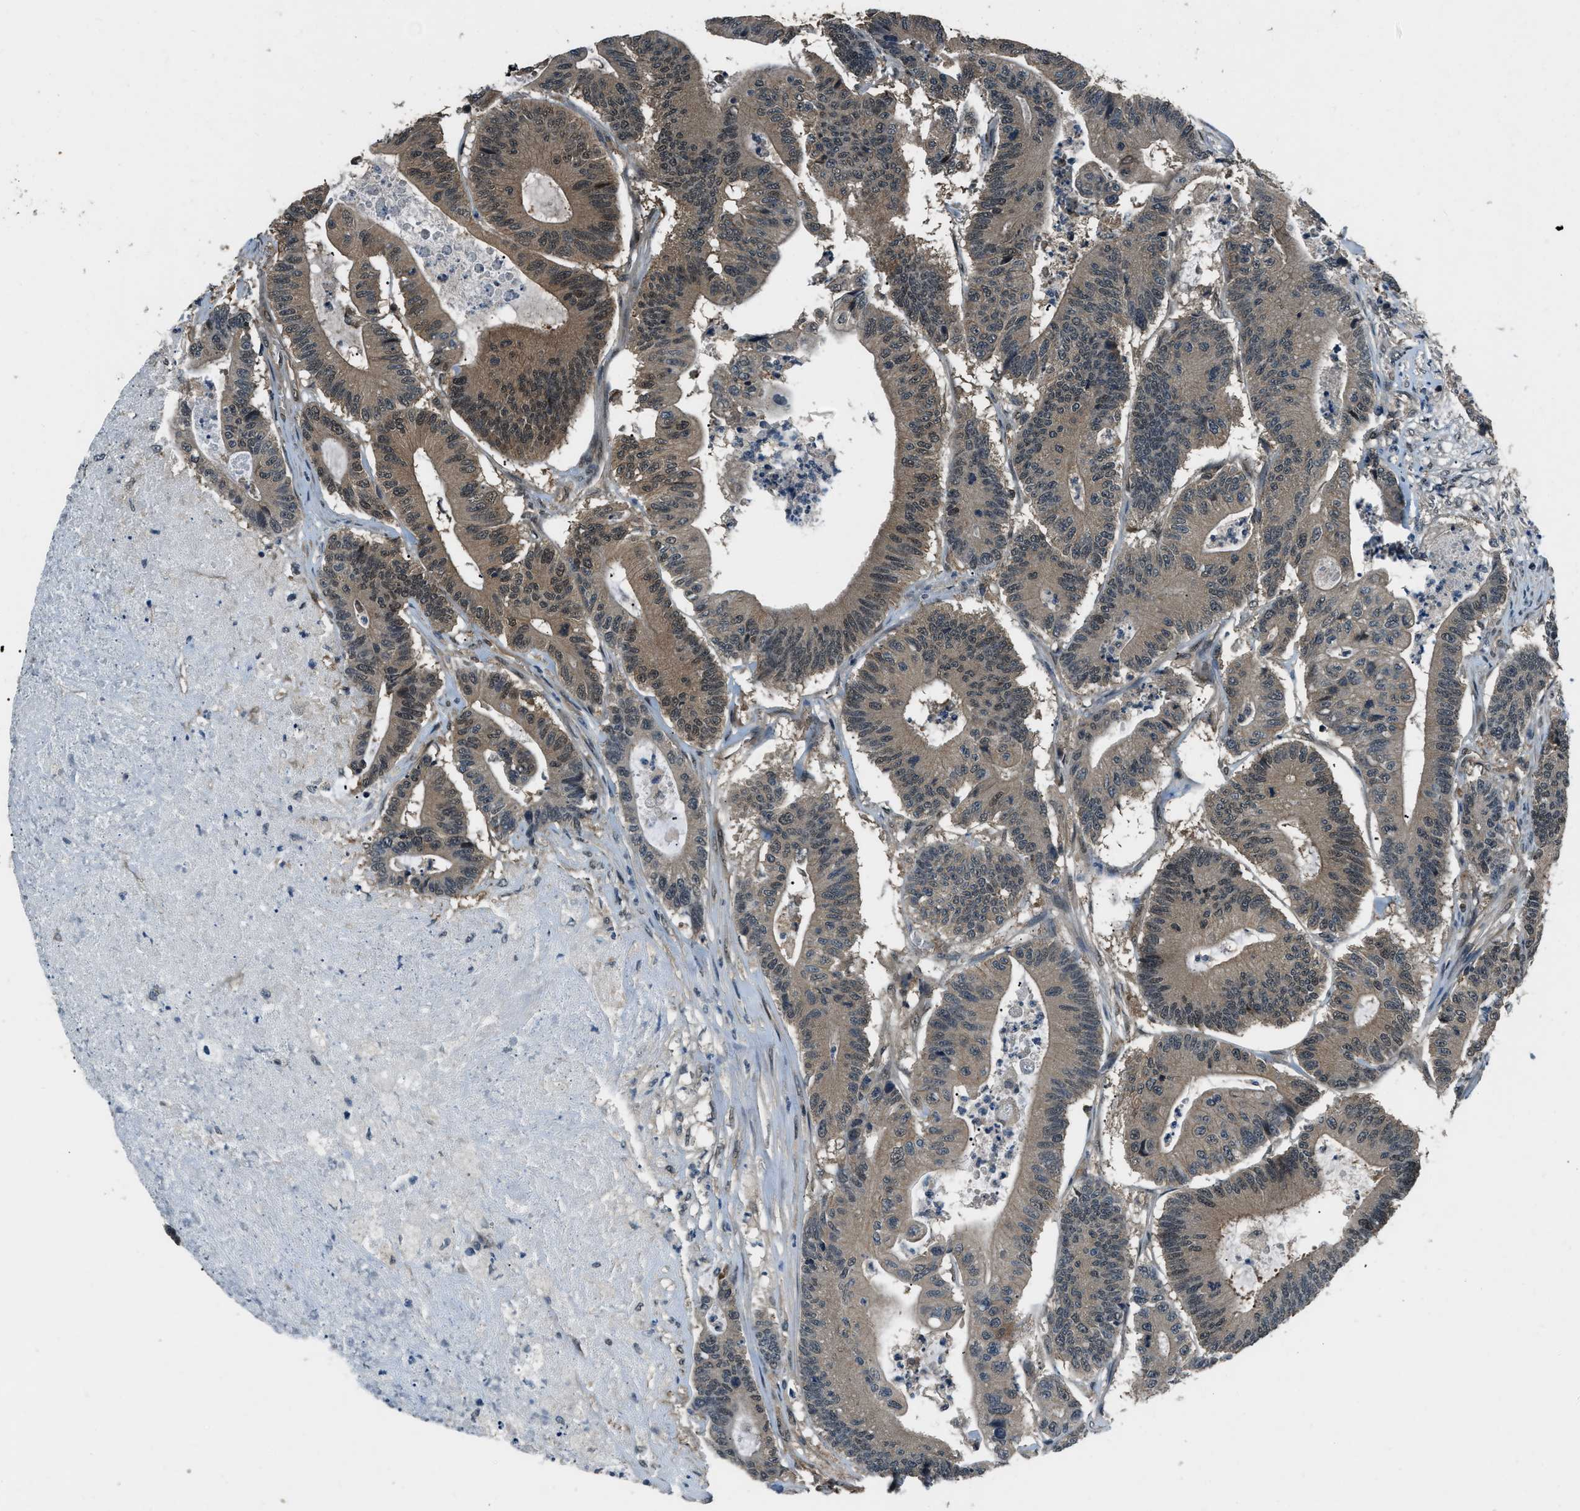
{"staining": {"intensity": "moderate", "quantity": ">75%", "location": "cytoplasmic/membranous"}, "tissue": "colorectal cancer", "cell_type": "Tumor cells", "image_type": "cancer", "snomed": [{"axis": "morphology", "description": "Adenocarcinoma, NOS"}, {"axis": "topography", "description": "Colon"}], "caption": "Human adenocarcinoma (colorectal) stained for a protein (brown) reveals moderate cytoplasmic/membranous positive staining in approximately >75% of tumor cells.", "gene": "NUDCD3", "patient": {"sex": "female", "age": 84}}